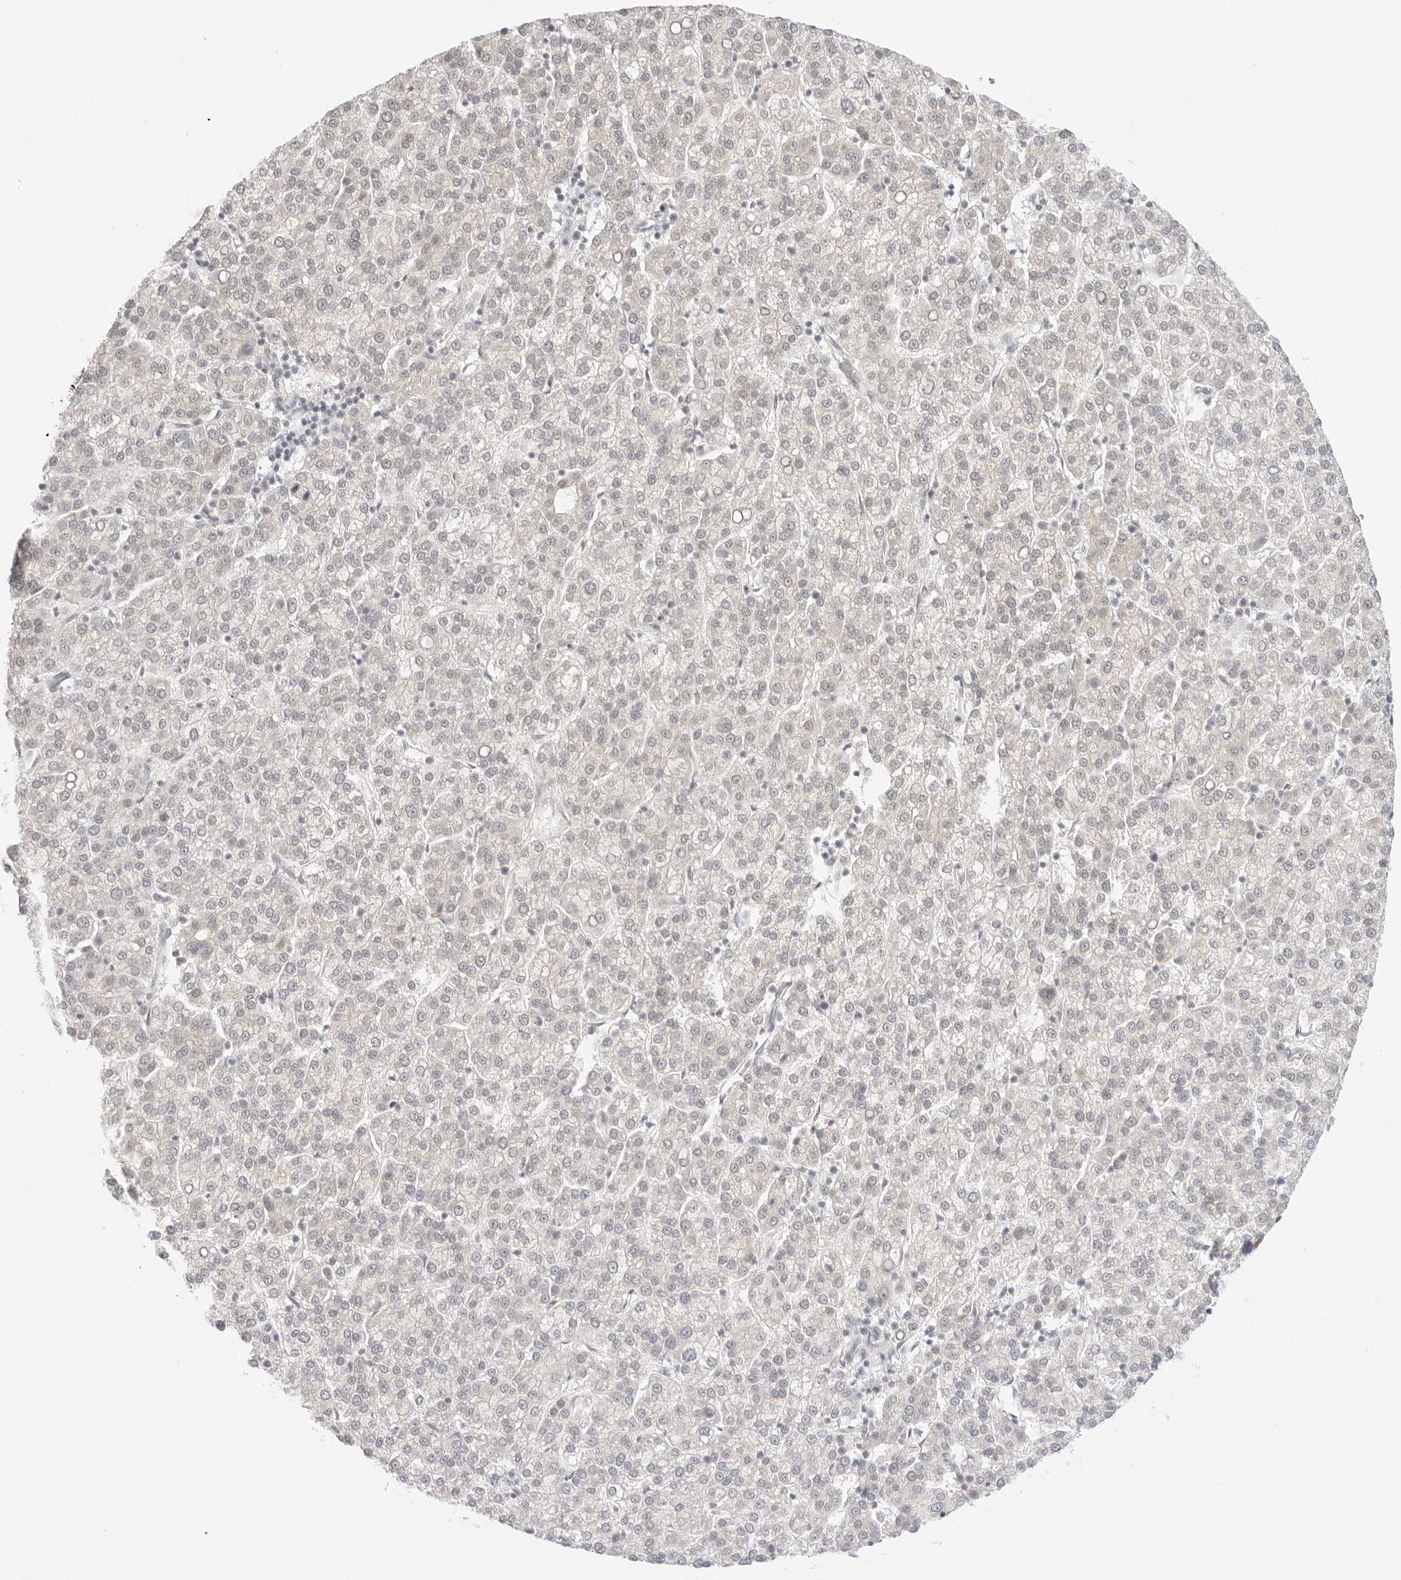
{"staining": {"intensity": "negative", "quantity": "none", "location": "none"}, "tissue": "liver cancer", "cell_type": "Tumor cells", "image_type": "cancer", "snomed": [{"axis": "morphology", "description": "Carcinoma, Hepatocellular, NOS"}, {"axis": "topography", "description": "Liver"}], "caption": "An image of human hepatocellular carcinoma (liver) is negative for staining in tumor cells.", "gene": "MED18", "patient": {"sex": "female", "age": 58}}